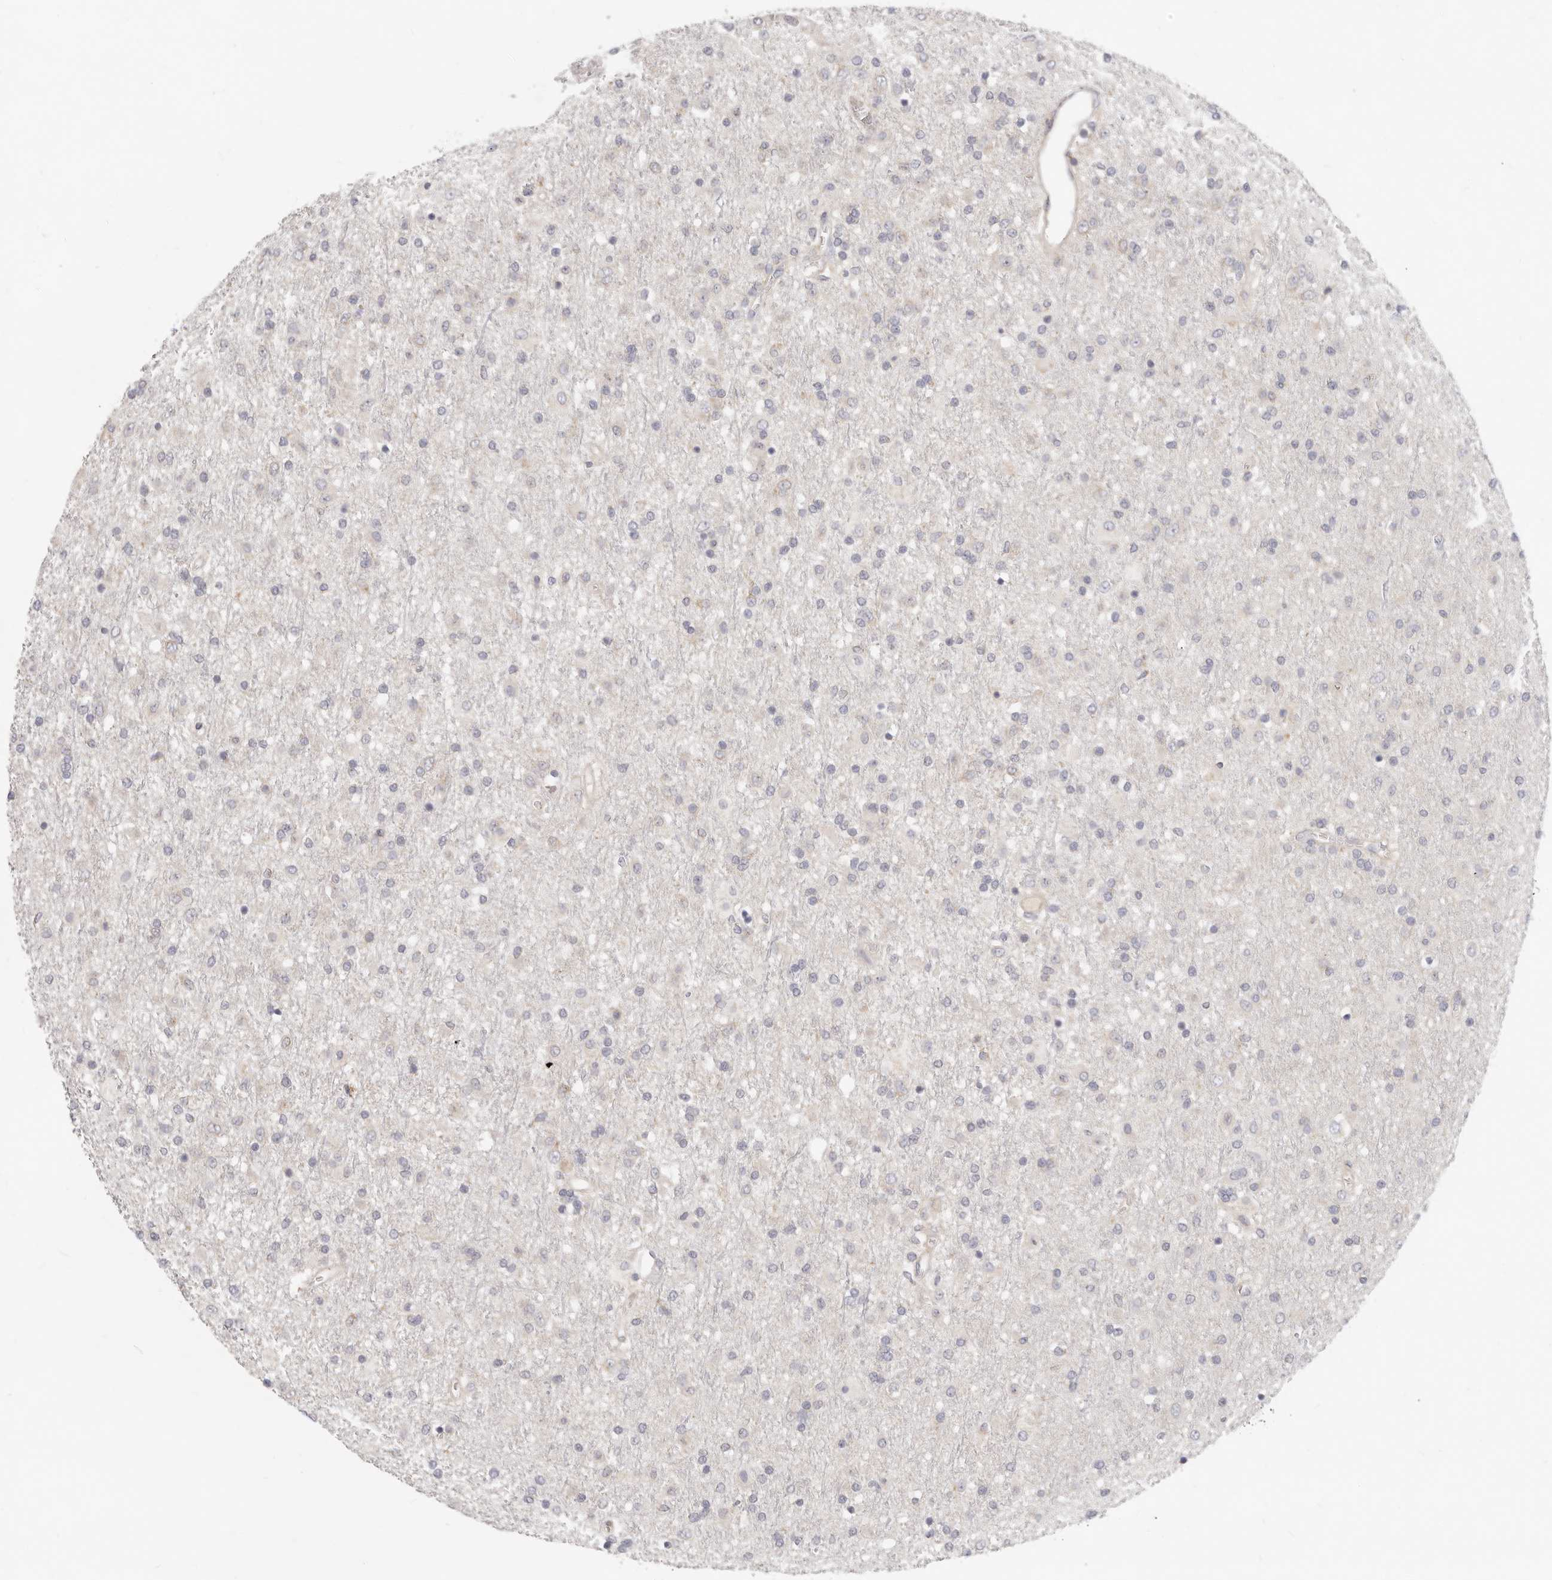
{"staining": {"intensity": "negative", "quantity": "none", "location": "none"}, "tissue": "glioma", "cell_type": "Tumor cells", "image_type": "cancer", "snomed": [{"axis": "morphology", "description": "Glioma, malignant, Low grade"}, {"axis": "topography", "description": "Brain"}], "caption": "Tumor cells show no significant protein expression in glioma.", "gene": "TFB2M", "patient": {"sex": "male", "age": 65}}